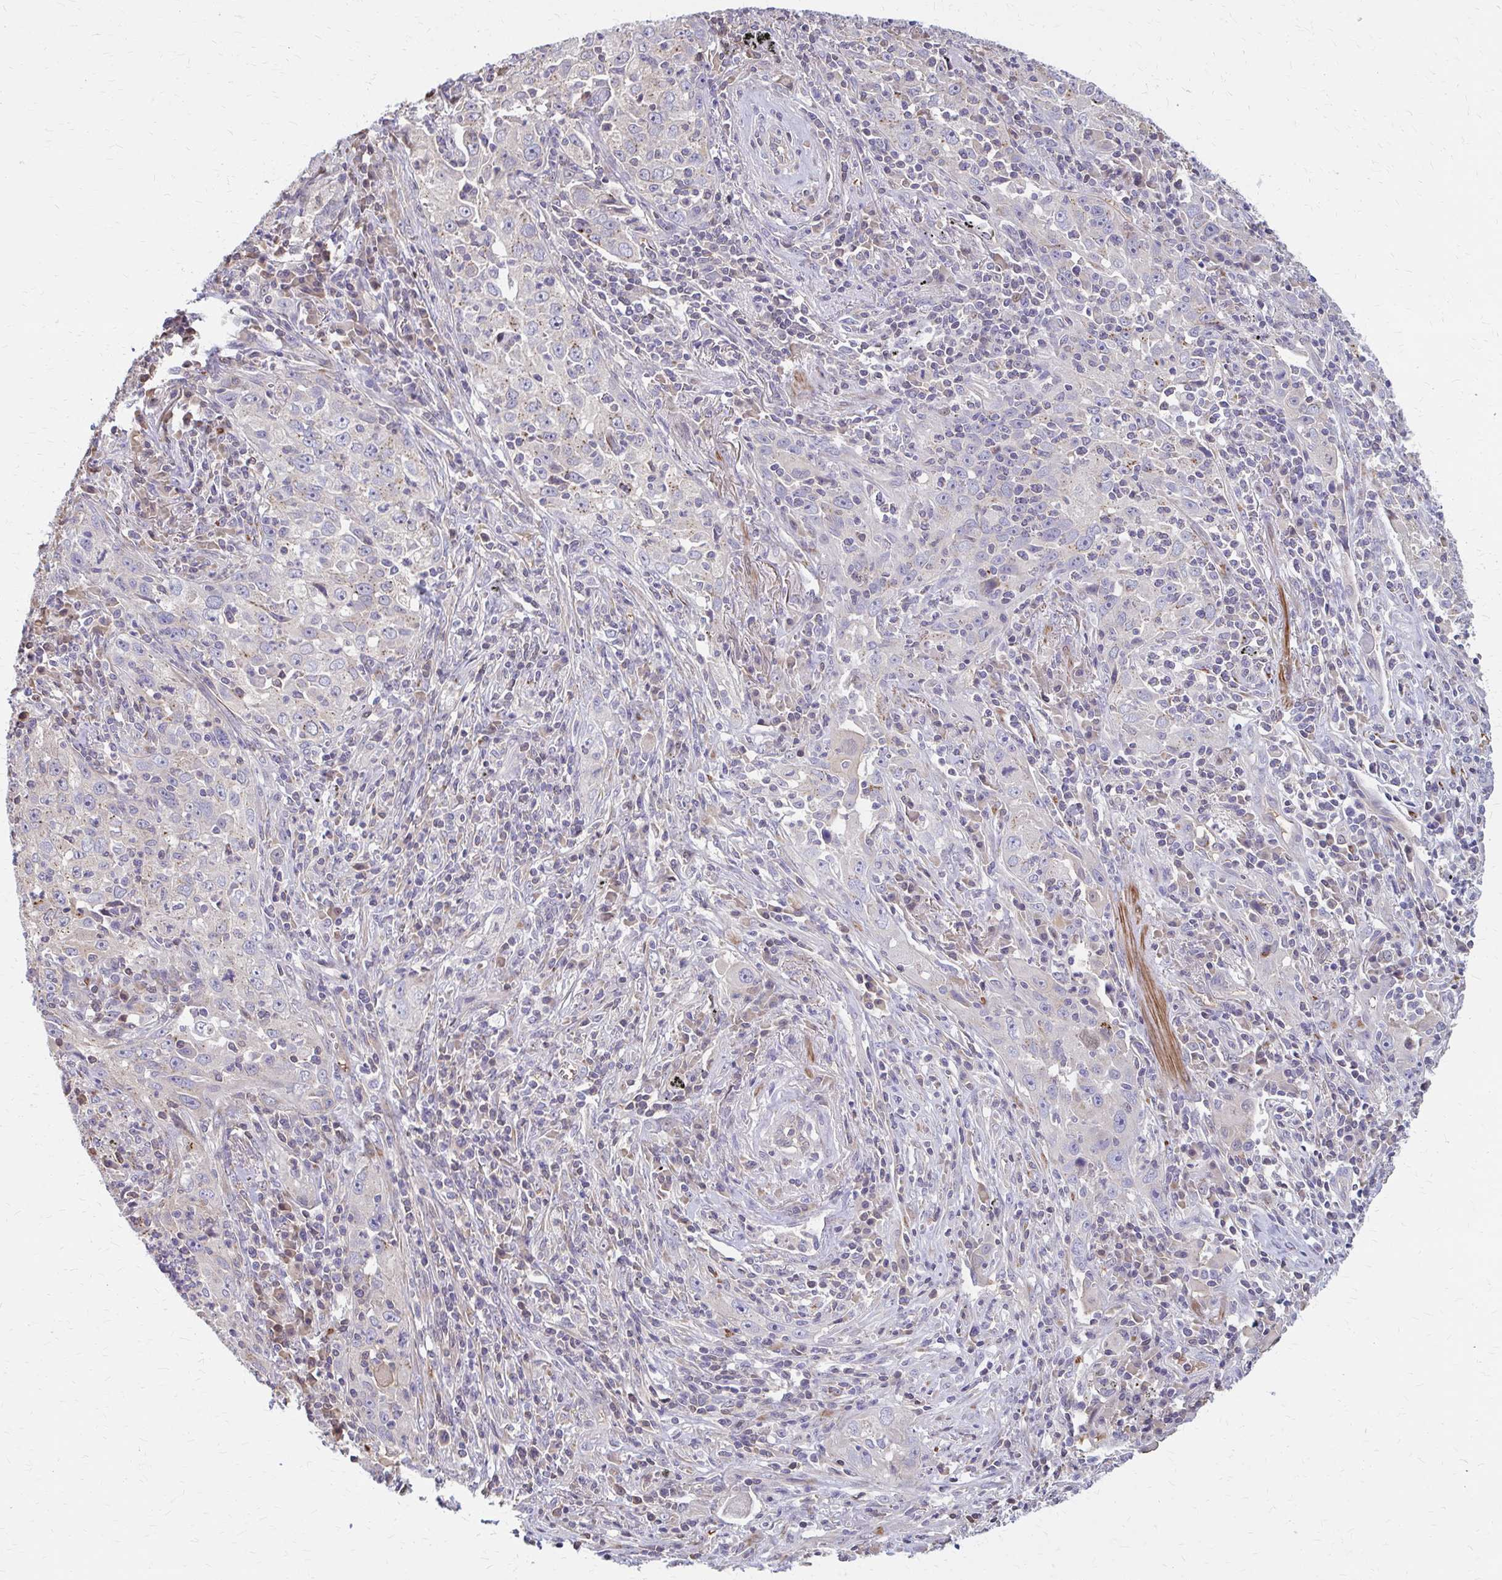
{"staining": {"intensity": "negative", "quantity": "none", "location": "none"}, "tissue": "lung cancer", "cell_type": "Tumor cells", "image_type": "cancer", "snomed": [{"axis": "morphology", "description": "Squamous cell carcinoma, NOS"}, {"axis": "topography", "description": "Lung"}], "caption": "Immunohistochemical staining of lung cancer (squamous cell carcinoma) displays no significant staining in tumor cells. (Immunohistochemistry (ihc), brightfield microscopy, high magnification).", "gene": "IFI44L", "patient": {"sex": "male", "age": 71}}